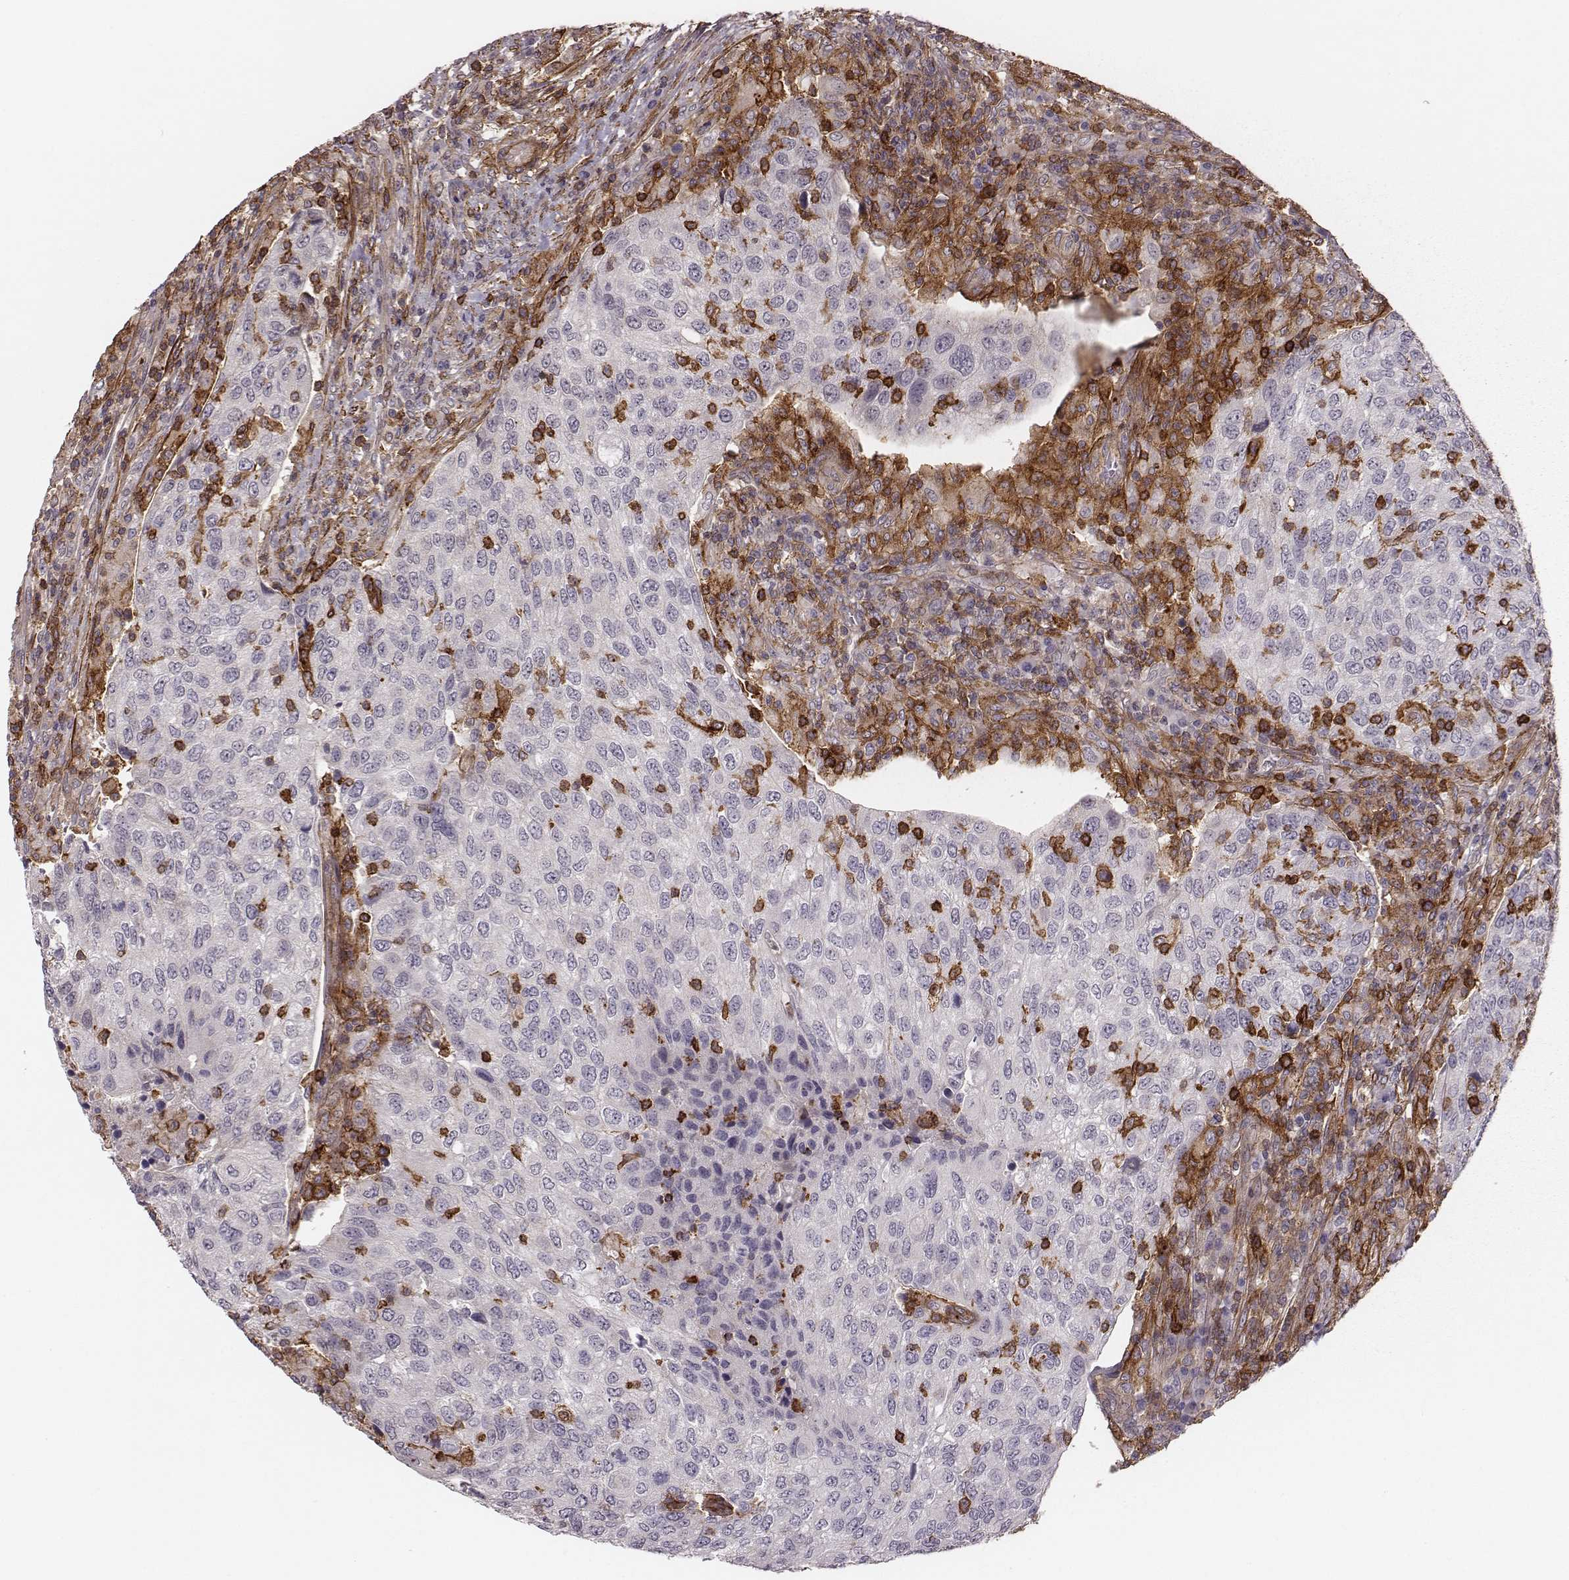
{"staining": {"intensity": "negative", "quantity": "none", "location": "none"}, "tissue": "urothelial cancer", "cell_type": "Tumor cells", "image_type": "cancer", "snomed": [{"axis": "morphology", "description": "Urothelial carcinoma, High grade"}, {"axis": "topography", "description": "Urinary bladder"}], "caption": "Immunohistochemical staining of human urothelial cancer exhibits no significant staining in tumor cells.", "gene": "ZYX", "patient": {"sex": "female", "age": 78}}